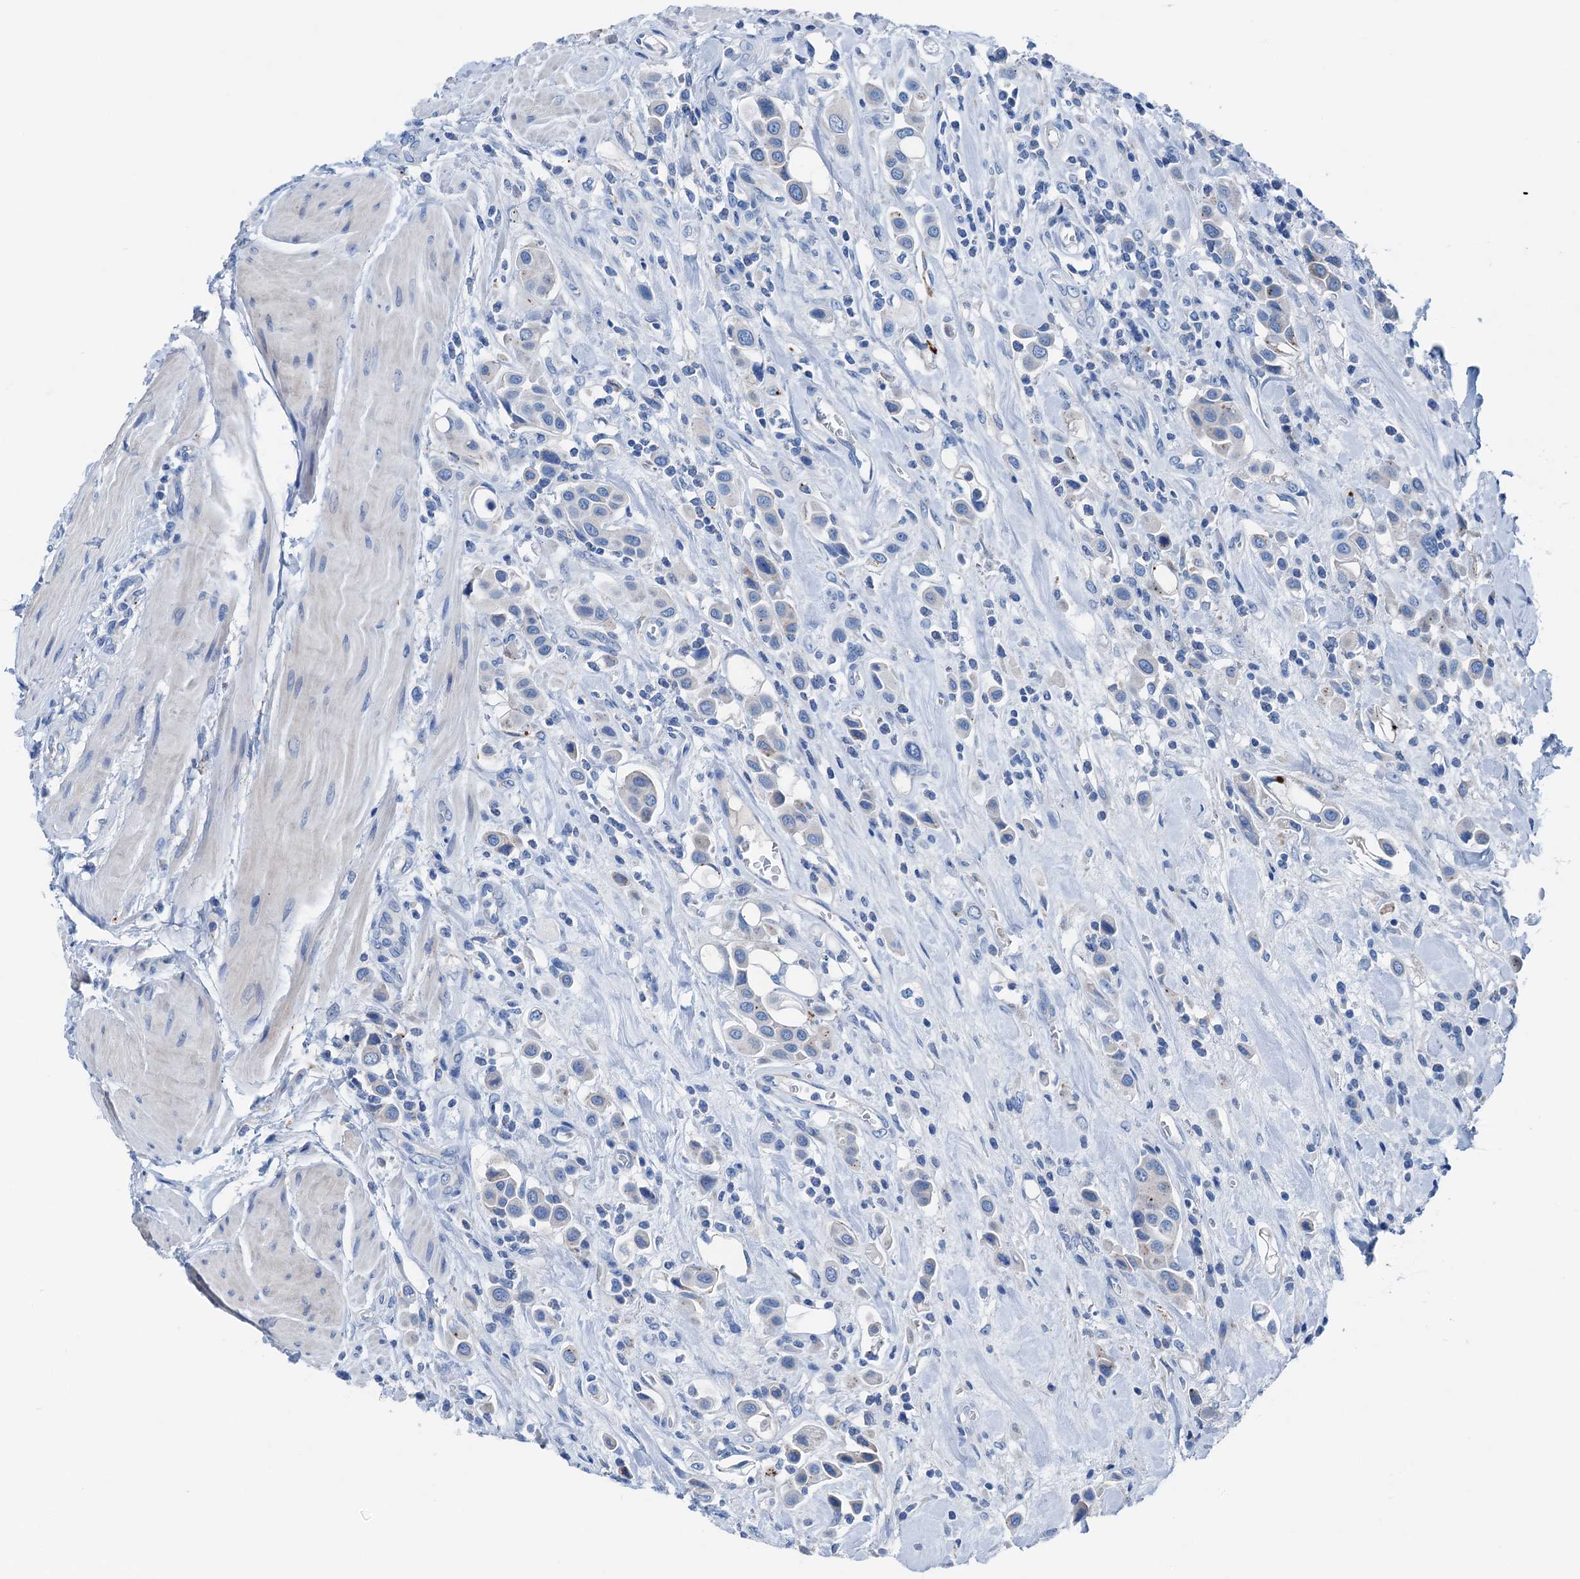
{"staining": {"intensity": "negative", "quantity": "none", "location": "none"}, "tissue": "urothelial cancer", "cell_type": "Tumor cells", "image_type": "cancer", "snomed": [{"axis": "morphology", "description": "Urothelial carcinoma, High grade"}, {"axis": "topography", "description": "Urinary bladder"}], "caption": "An image of urothelial carcinoma (high-grade) stained for a protein reveals no brown staining in tumor cells.", "gene": "C1QTNF4", "patient": {"sex": "male", "age": 50}}